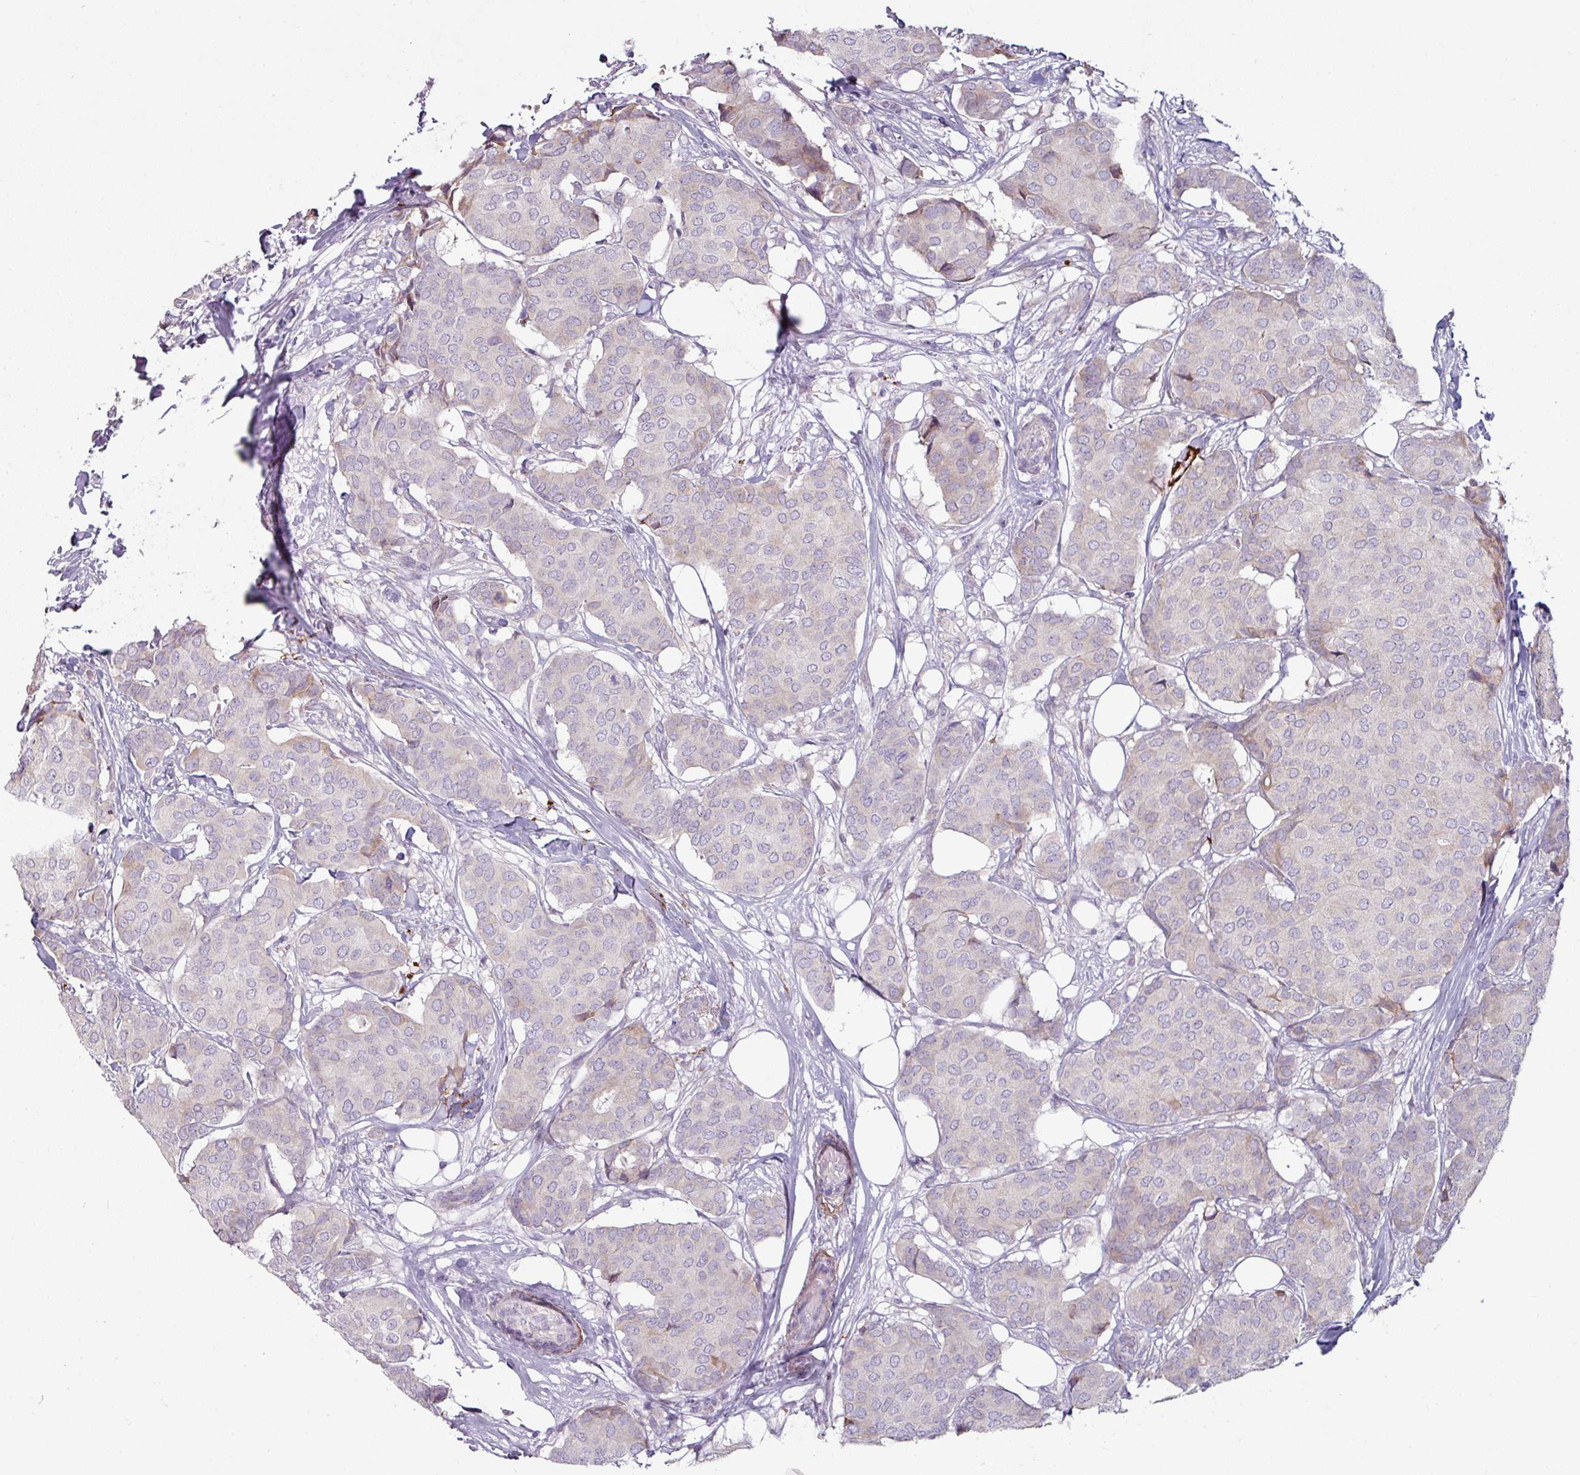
{"staining": {"intensity": "weak", "quantity": "<25%", "location": "cytoplasmic/membranous"}, "tissue": "breast cancer", "cell_type": "Tumor cells", "image_type": "cancer", "snomed": [{"axis": "morphology", "description": "Duct carcinoma"}, {"axis": "topography", "description": "Breast"}], "caption": "Breast cancer was stained to show a protein in brown. There is no significant staining in tumor cells. Nuclei are stained in blue.", "gene": "MTMR14", "patient": {"sex": "female", "age": 75}}